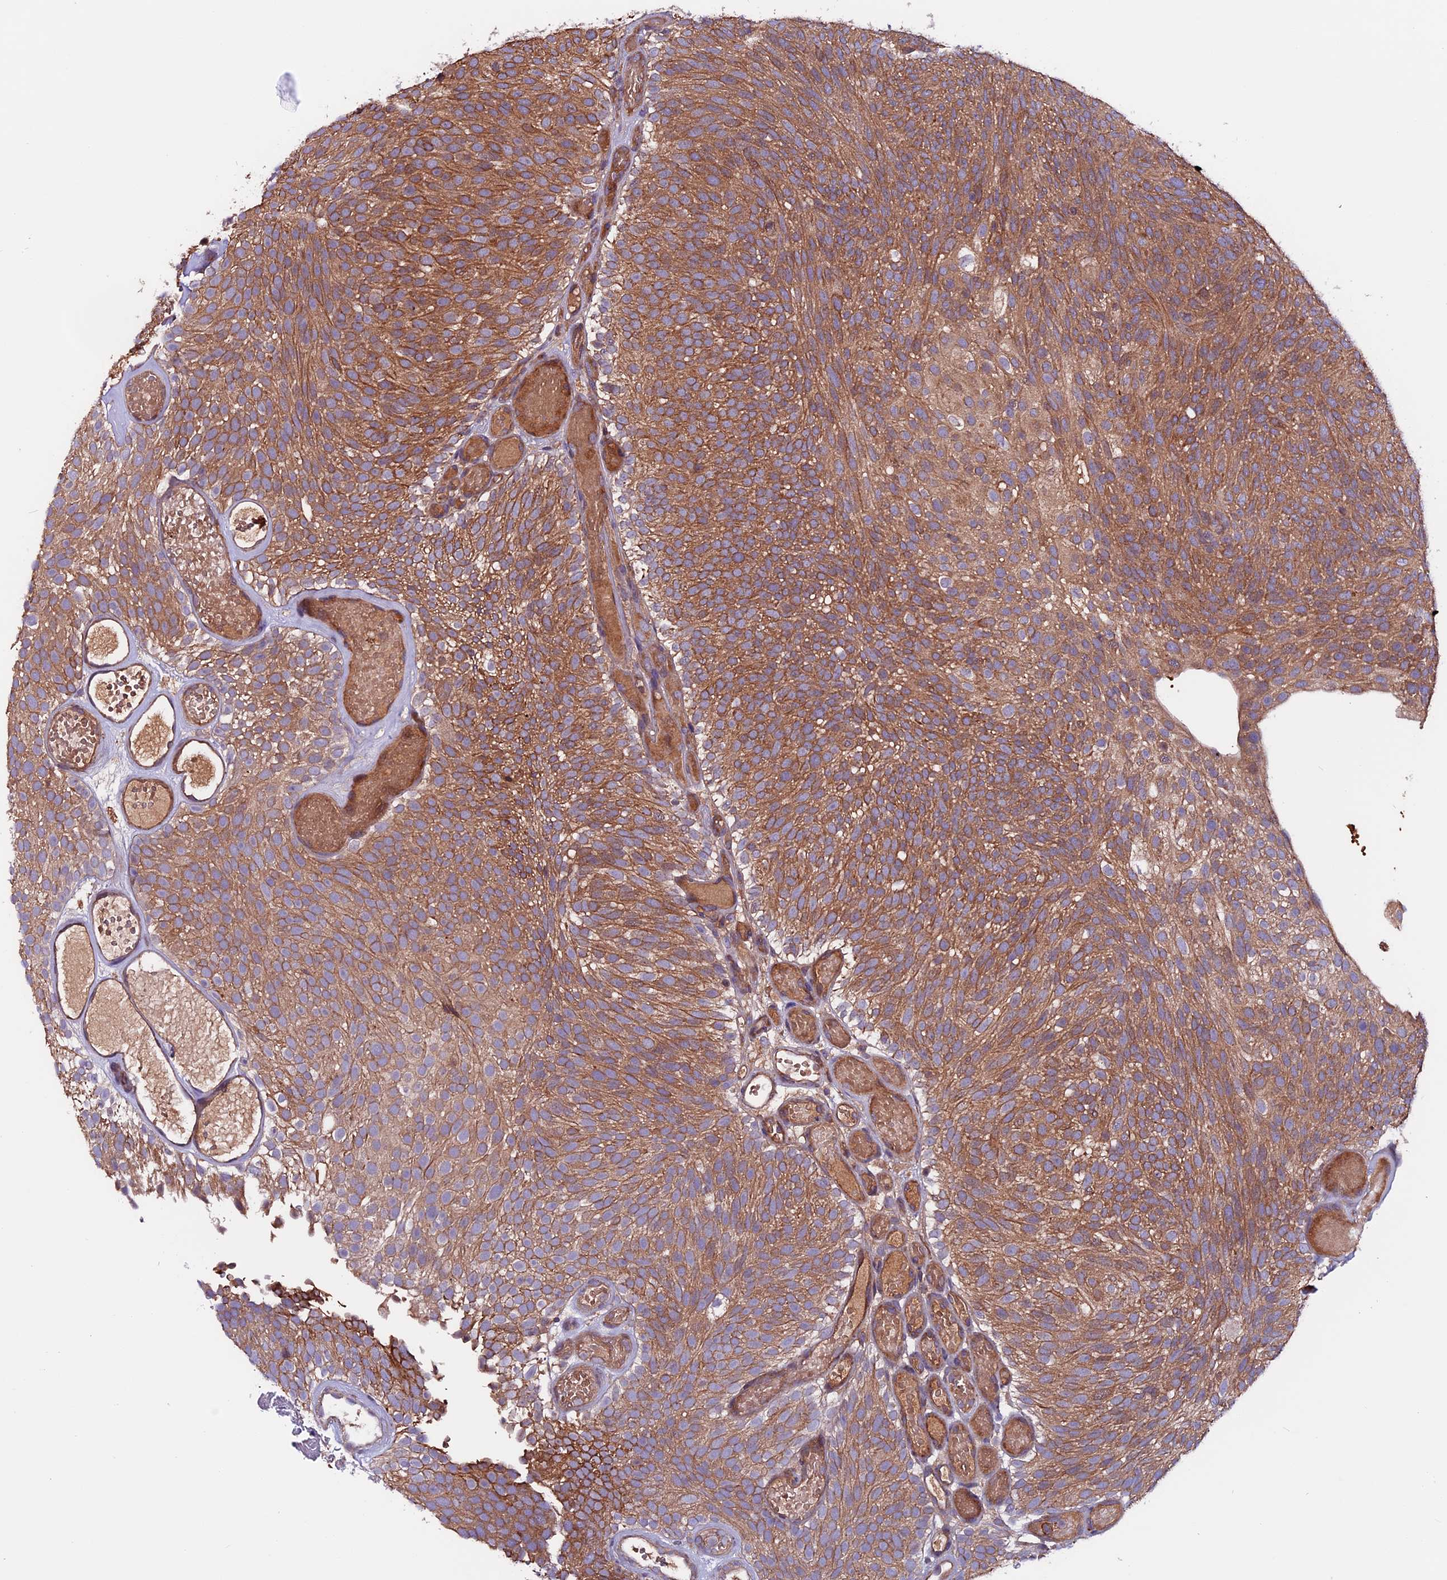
{"staining": {"intensity": "moderate", "quantity": ">75%", "location": "cytoplasmic/membranous"}, "tissue": "urothelial cancer", "cell_type": "Tumor cells", "image_type": "cancer", "snomed": [{"axis": "morphology", "description": "Urothelial carcinoma, Low grade"}, {"axis": "topography", "description": "Urinary bladder"}], "caption": "Tumor cells exhibit medium levels of moderate cytoplasmic/membranous positivity in about >75% of cells in low-grade urothelial carcinoma.", "gene": "ZNF598", "patient": {"sex": "male", "age": 78}}